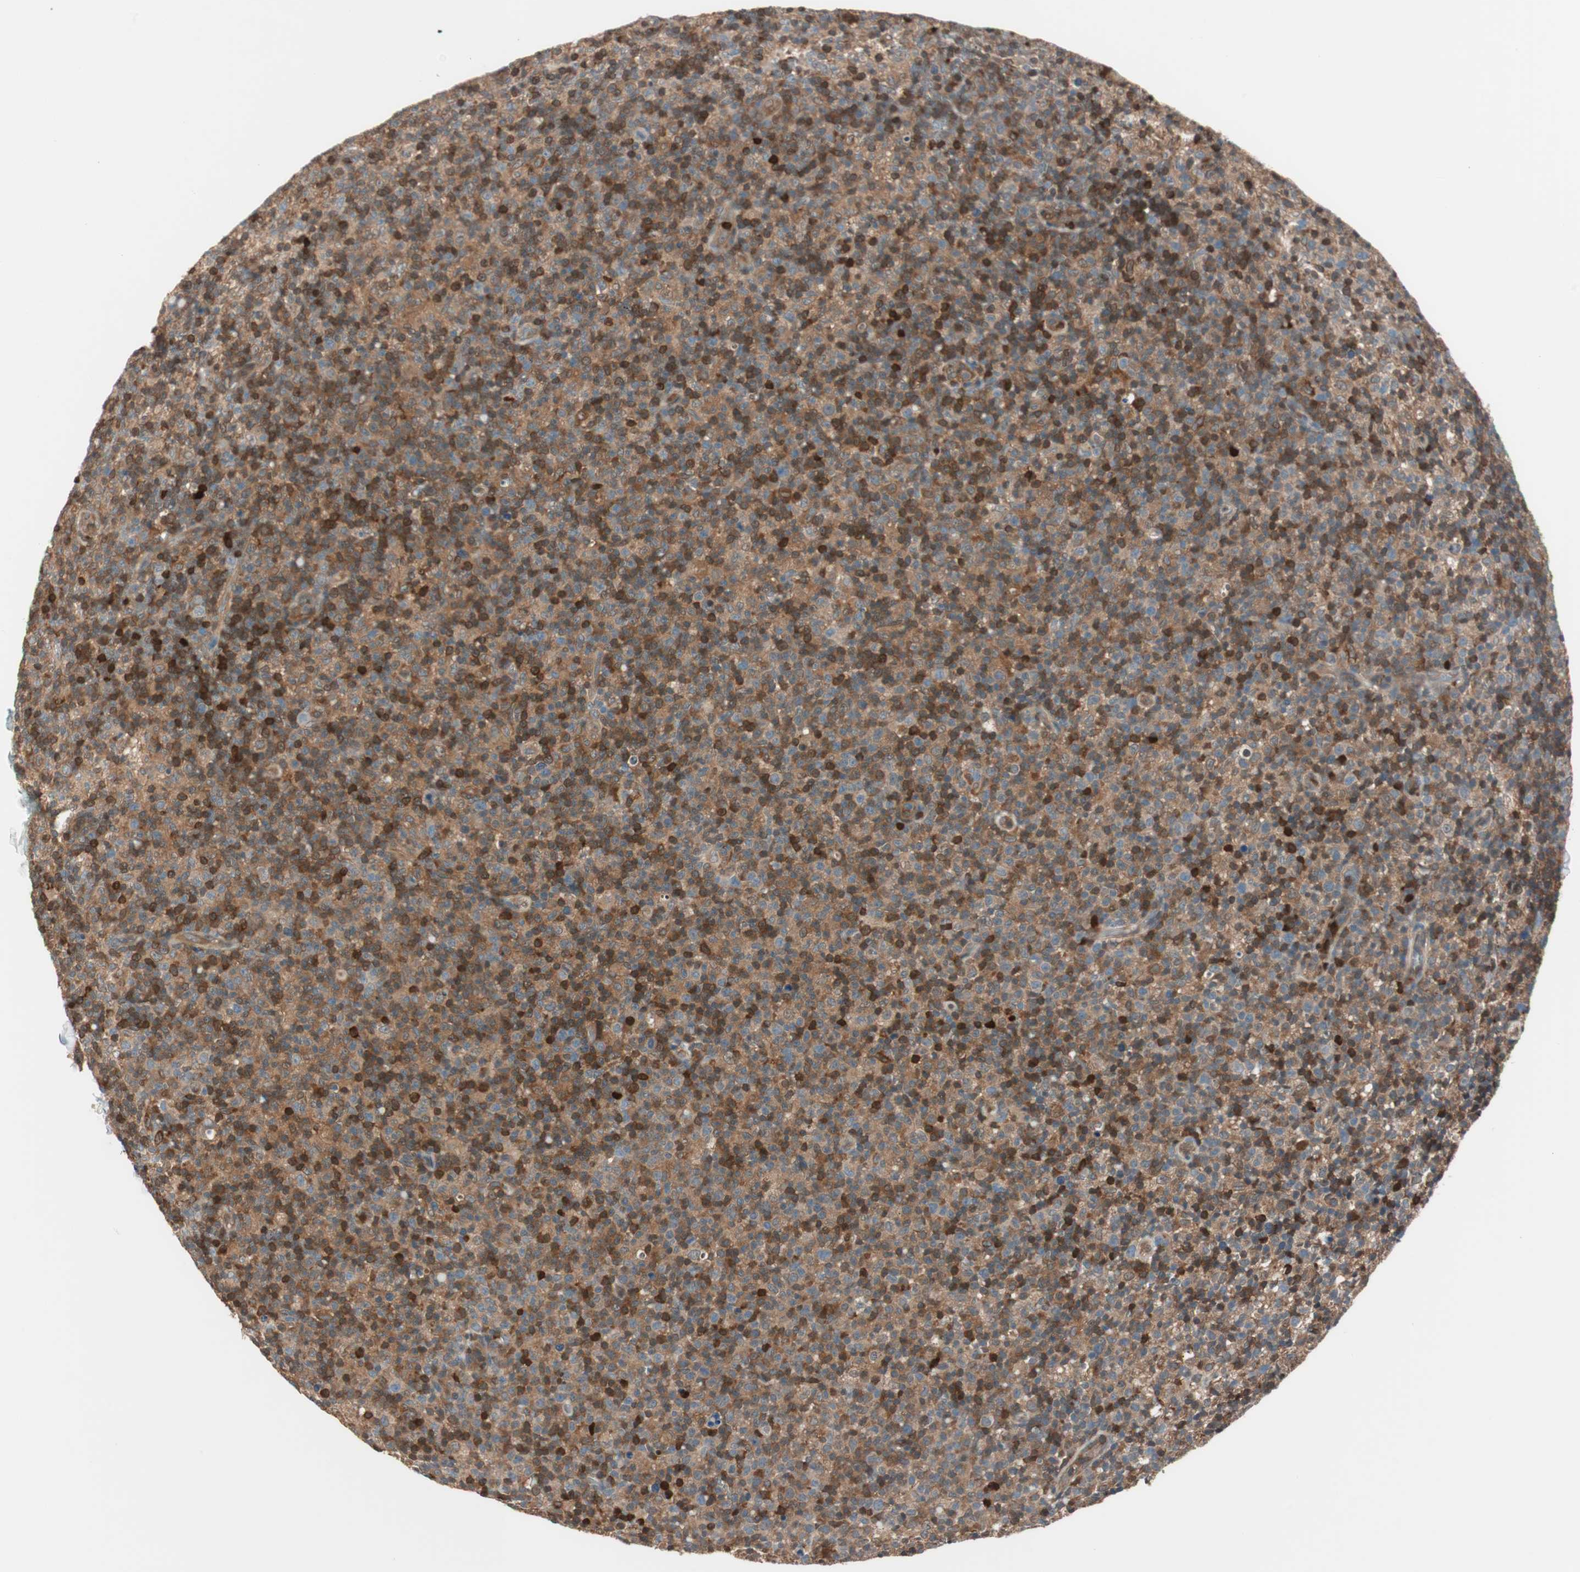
{"staining": {"intensity": "strong", "quantity": "<25%", "location": "cytoplasmic/membranous"}, "tissue": "lymph node", "cell_type": "Germinal center cells", "image_type": "normal", "snomed": [{"axis": "morphology", "description": "Normal tissue, NOS"}, {"axis": "morphology", "description": "Inflammation, NOS"}, {"axis": "topography", "description": "Lymph node"}], "caption": "This image displays immunohistochemistry staining of benign human lymph node, with medium strong cytoplasmic/membranous expression in about <25% of germinal center cells.", "gene": "GALT", "patient": {"sex": "male", "age": 55}}